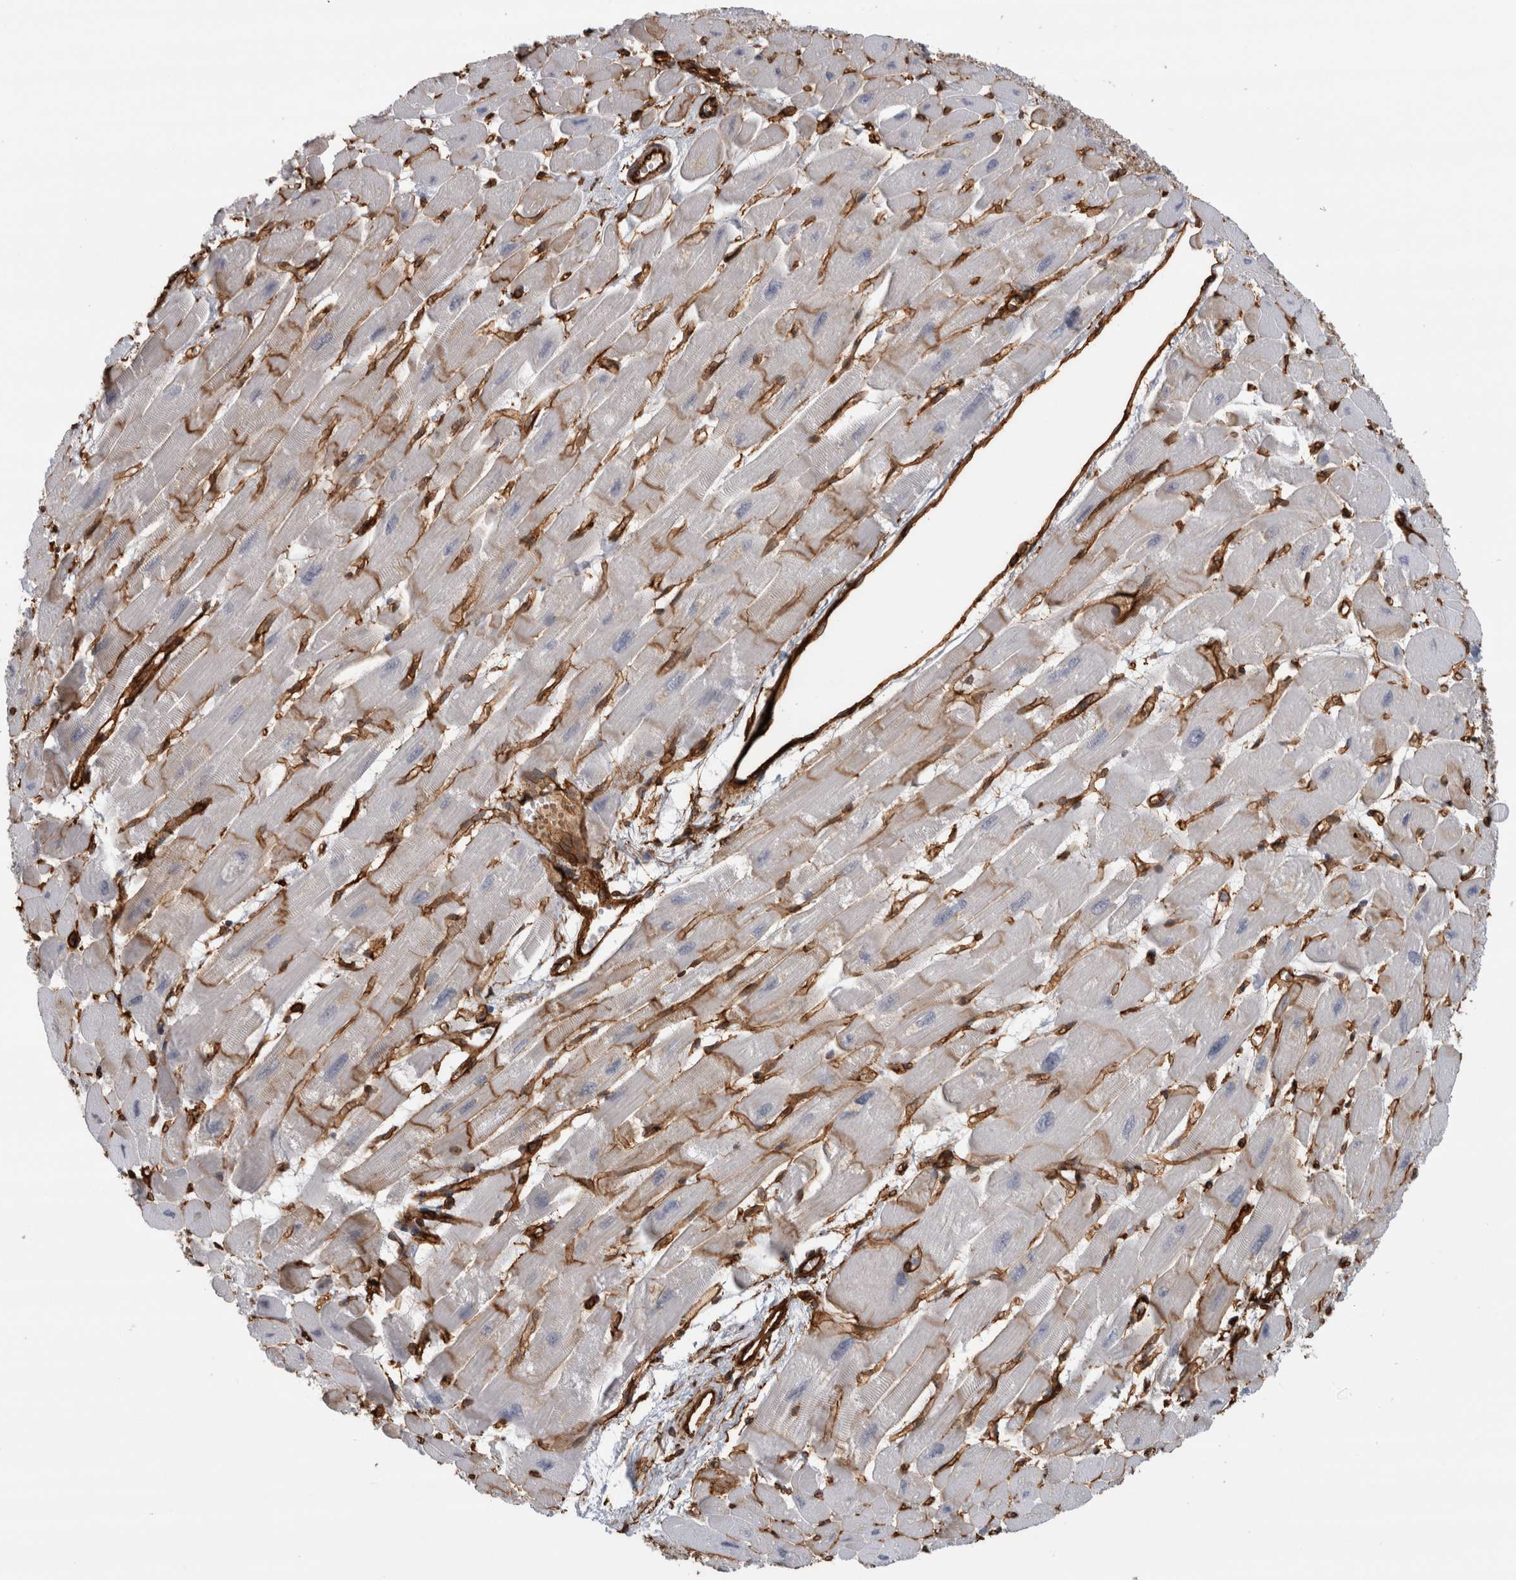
{"staining": {"intensity": "moderate", "quantity": "25%-75%", "location": "cytoplasmic/membranous"}, "tissue": "heart muscle", "cell_type": "Cardiomyocytes", "image_type": "normal", "snomed": [{"axis": "morphology", "description": "Normal tissue, NOS"}, {"axis": "topography", "description": "Heart"}], "caption": "Heart muscle stained for a protein (brown) shows moderate cytoplasmic/membranous positive positivity in approximately 25%-75% of cardiomyocytes.", "gene": "AHNAK", "patient": {"sex": "female", "age": 54}}